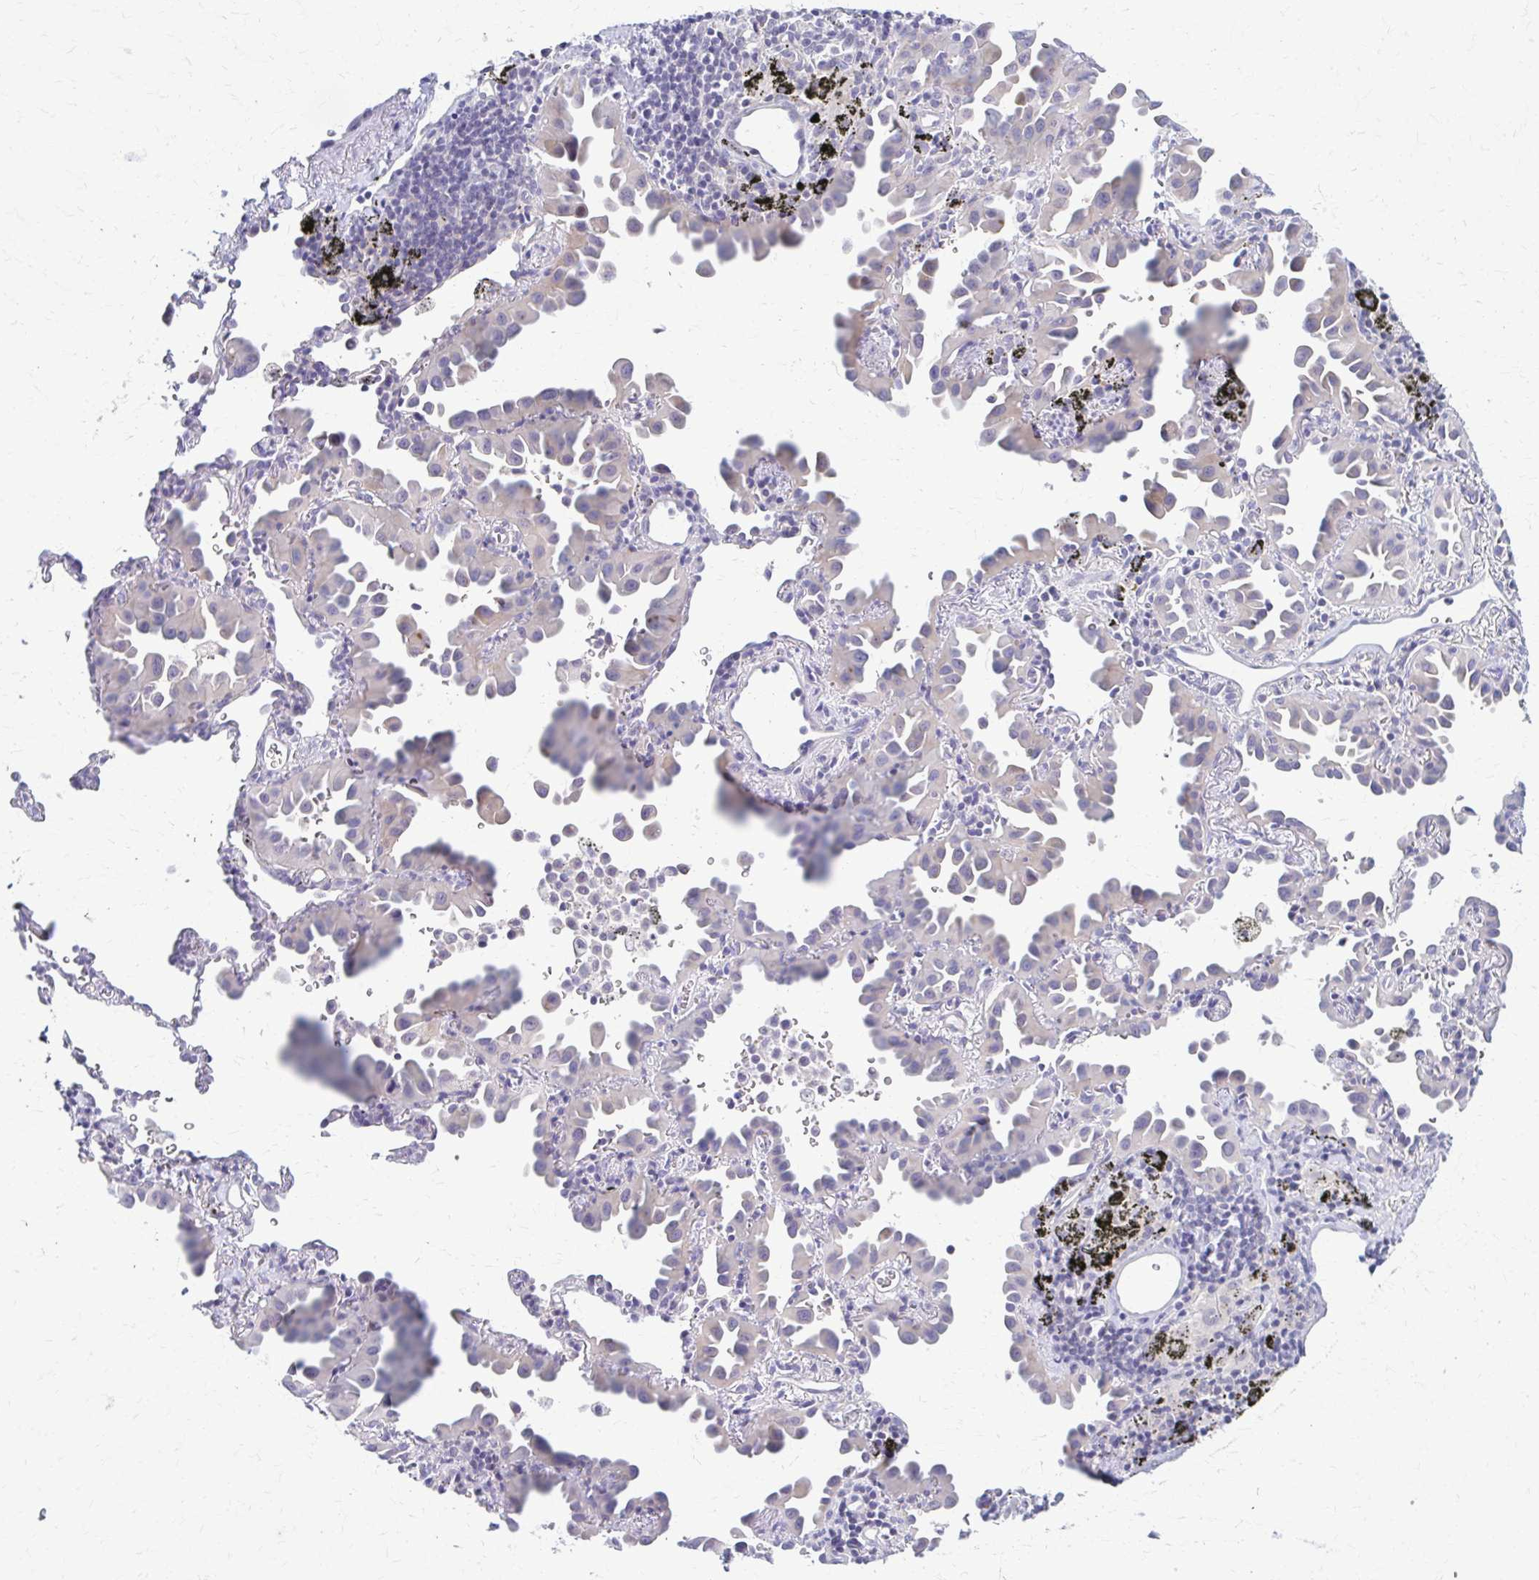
{"staining": {"intensity": "negative", "quantity": "none", "location": "none"}, "tissue": "lung cancer", "cell_type": "Tumor cells", "image_type": "cancer", "snomed": [{"axis": "morphology", "description": "Adenocarcinoma, NOS"}, {"axis": "topography", "description": "Lung"}], "caption": "Tumor cells show no significant expression in lung cancer (adenocarcinoma).", "gene": "RHOBTB2", "patient": {"sex": "male", "age": 68}}